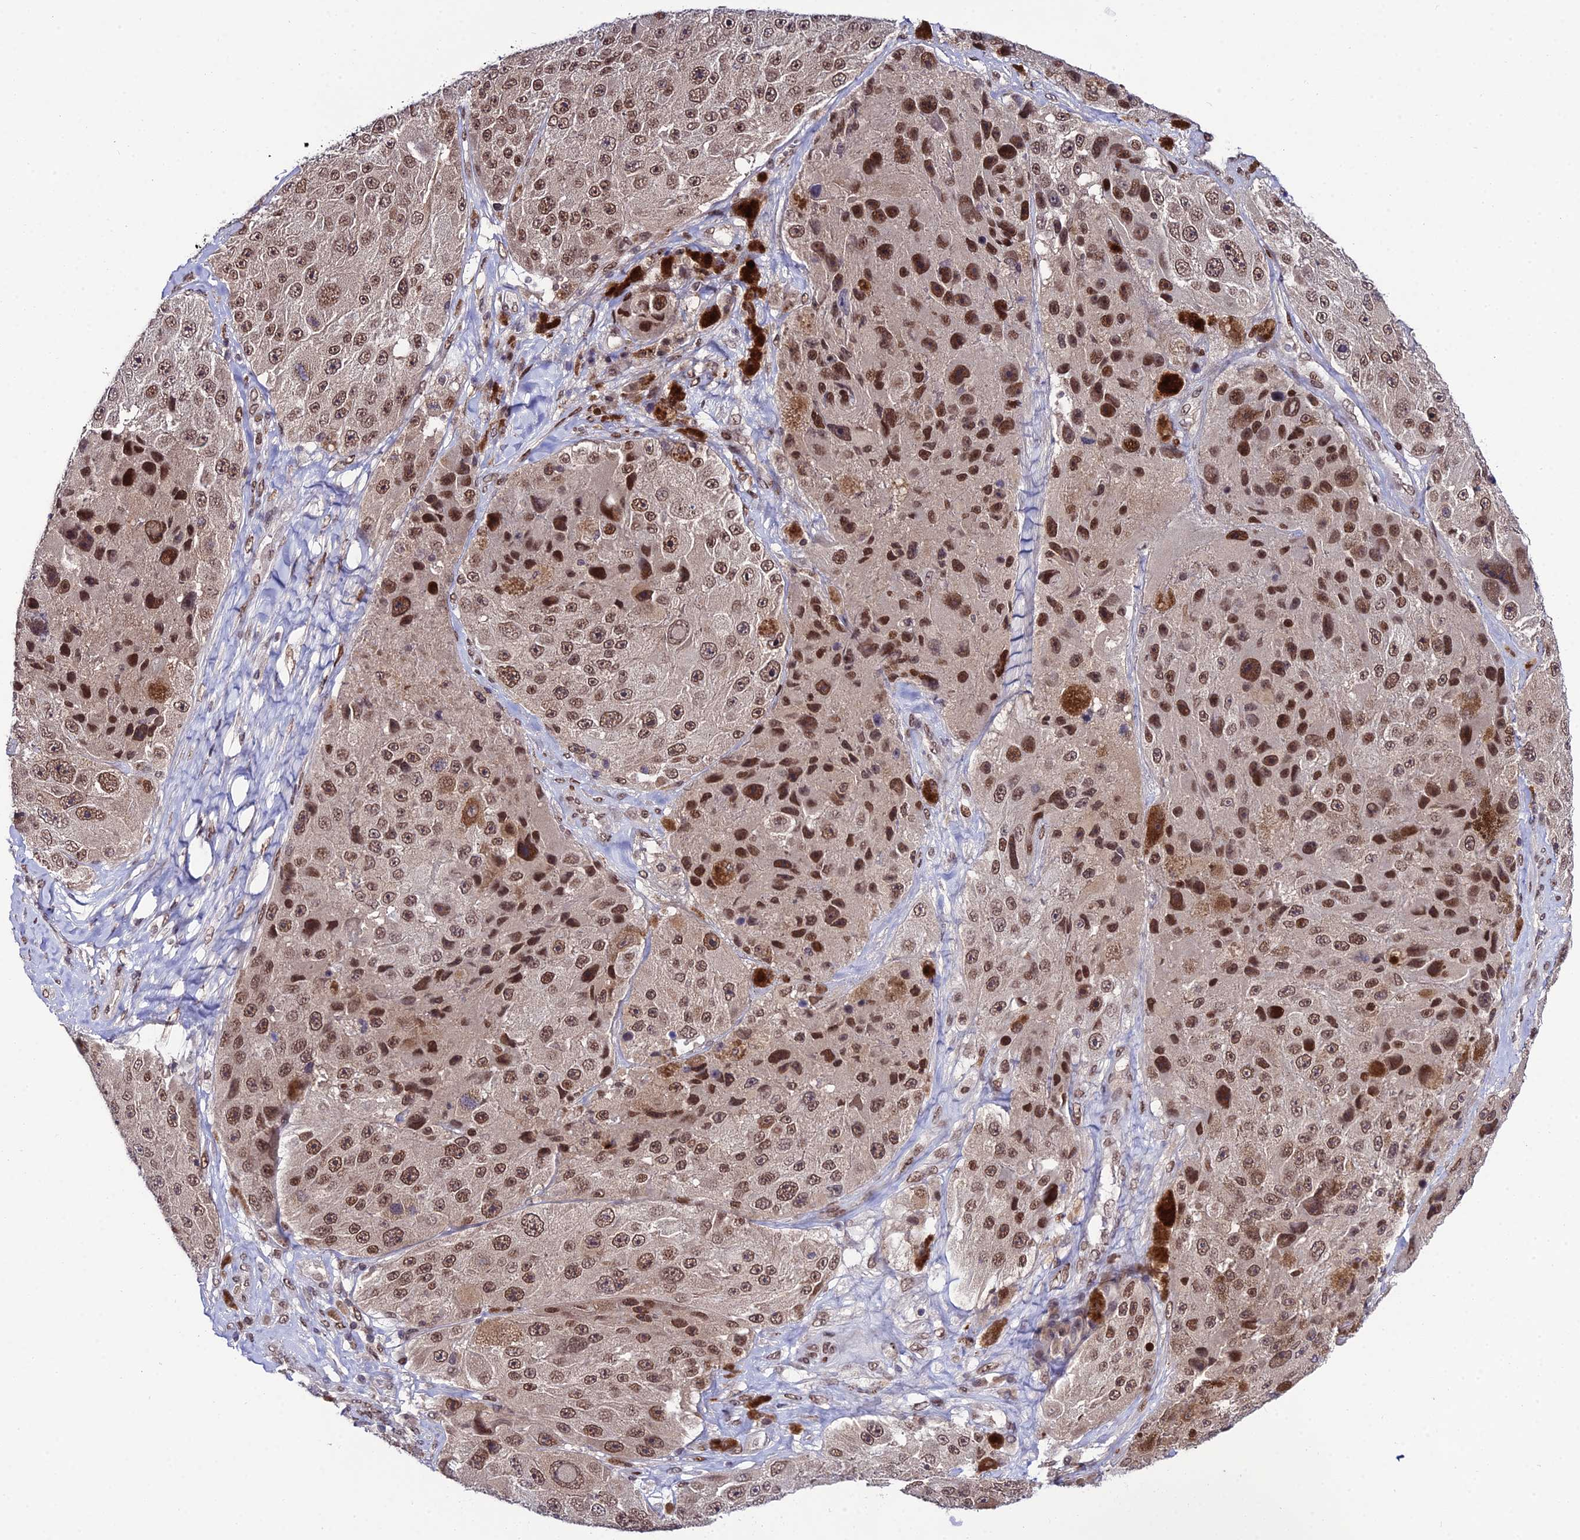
{"staining": {"intensity": "moderate", "quantity": ">75%", "location": "nuclear"}, "tissue": "melanoma", "cell_type": "Tumor cells", "image_type": "cancer", "snomed": [{"axis": "morphology", "description": "Malignant melanoma, Metastatic site"}, {"axis": "topography", "description": "Lymph node"}], "caption": "Malignant melanoma (metastatic site) stained with immunohistochemistry (IHC) reveals moderate nuclear positivity in approximately >75% of tumor cells. (Stains: DAB (3,3'-diaminobenzidine) in brown, nuclei in blue, Microscopy: brightfield microscopy at high magnification).", "gene": "SYT15", "patient": {"sex": "male", "age": 62}}